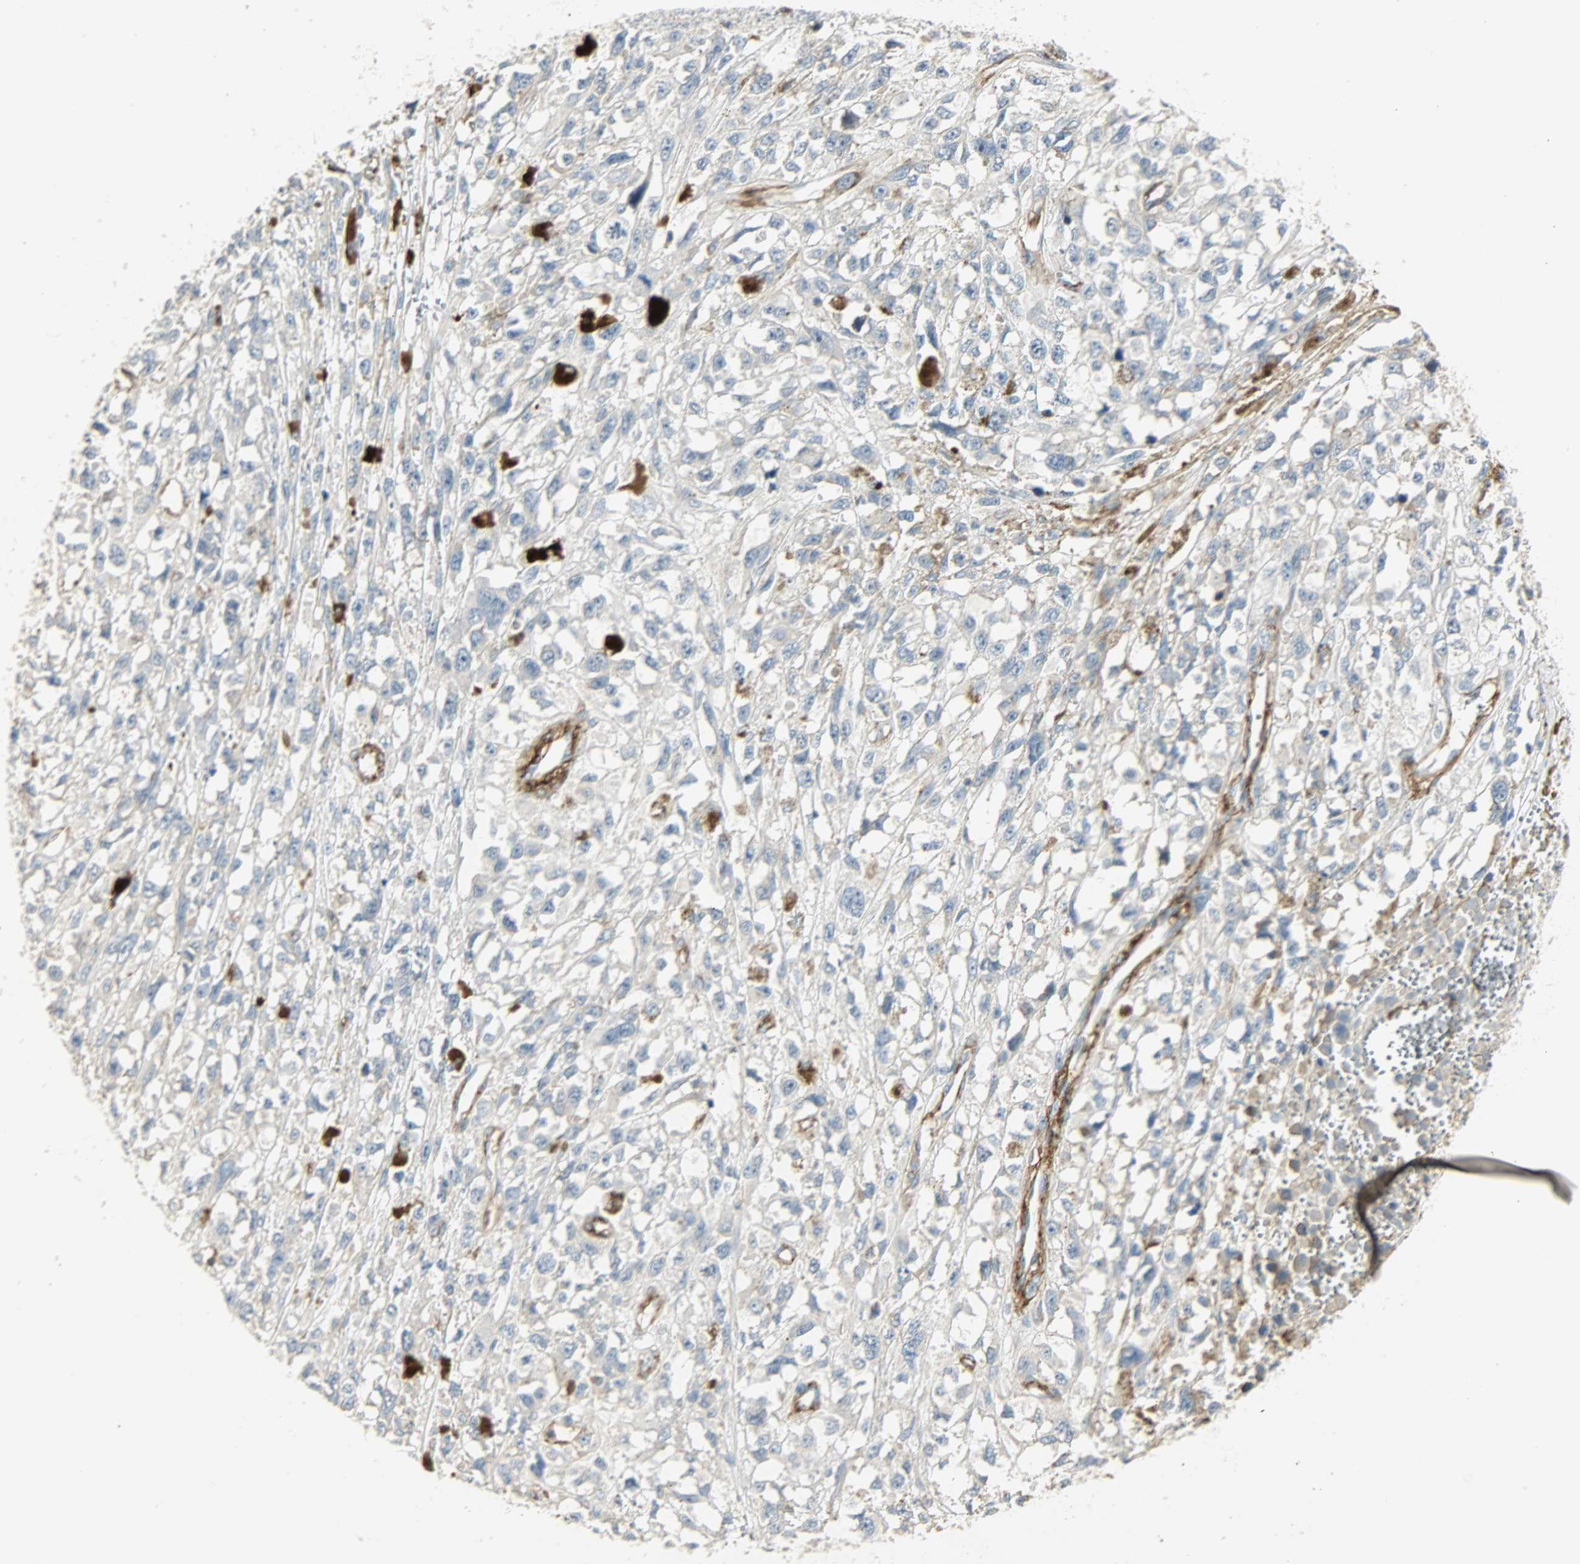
{"staining": {"intensity": "negative", "quantity": "none", "location": "none"}, "tissue": "melanoma", "cell_type": "Tumor cells", "image_type": "cancer", "snomed": [{"axis": "morphology", "description": "Malignant melanoma, Metastatic site"}, {"axis": "topography", "description": "Lymph node"}], "caption": "Tumor cells are negative for brown protein staining in malignant melanoma (metastatic site).", "gene": "ENPEP", "patient": {"sex": "male", "age": 59}}